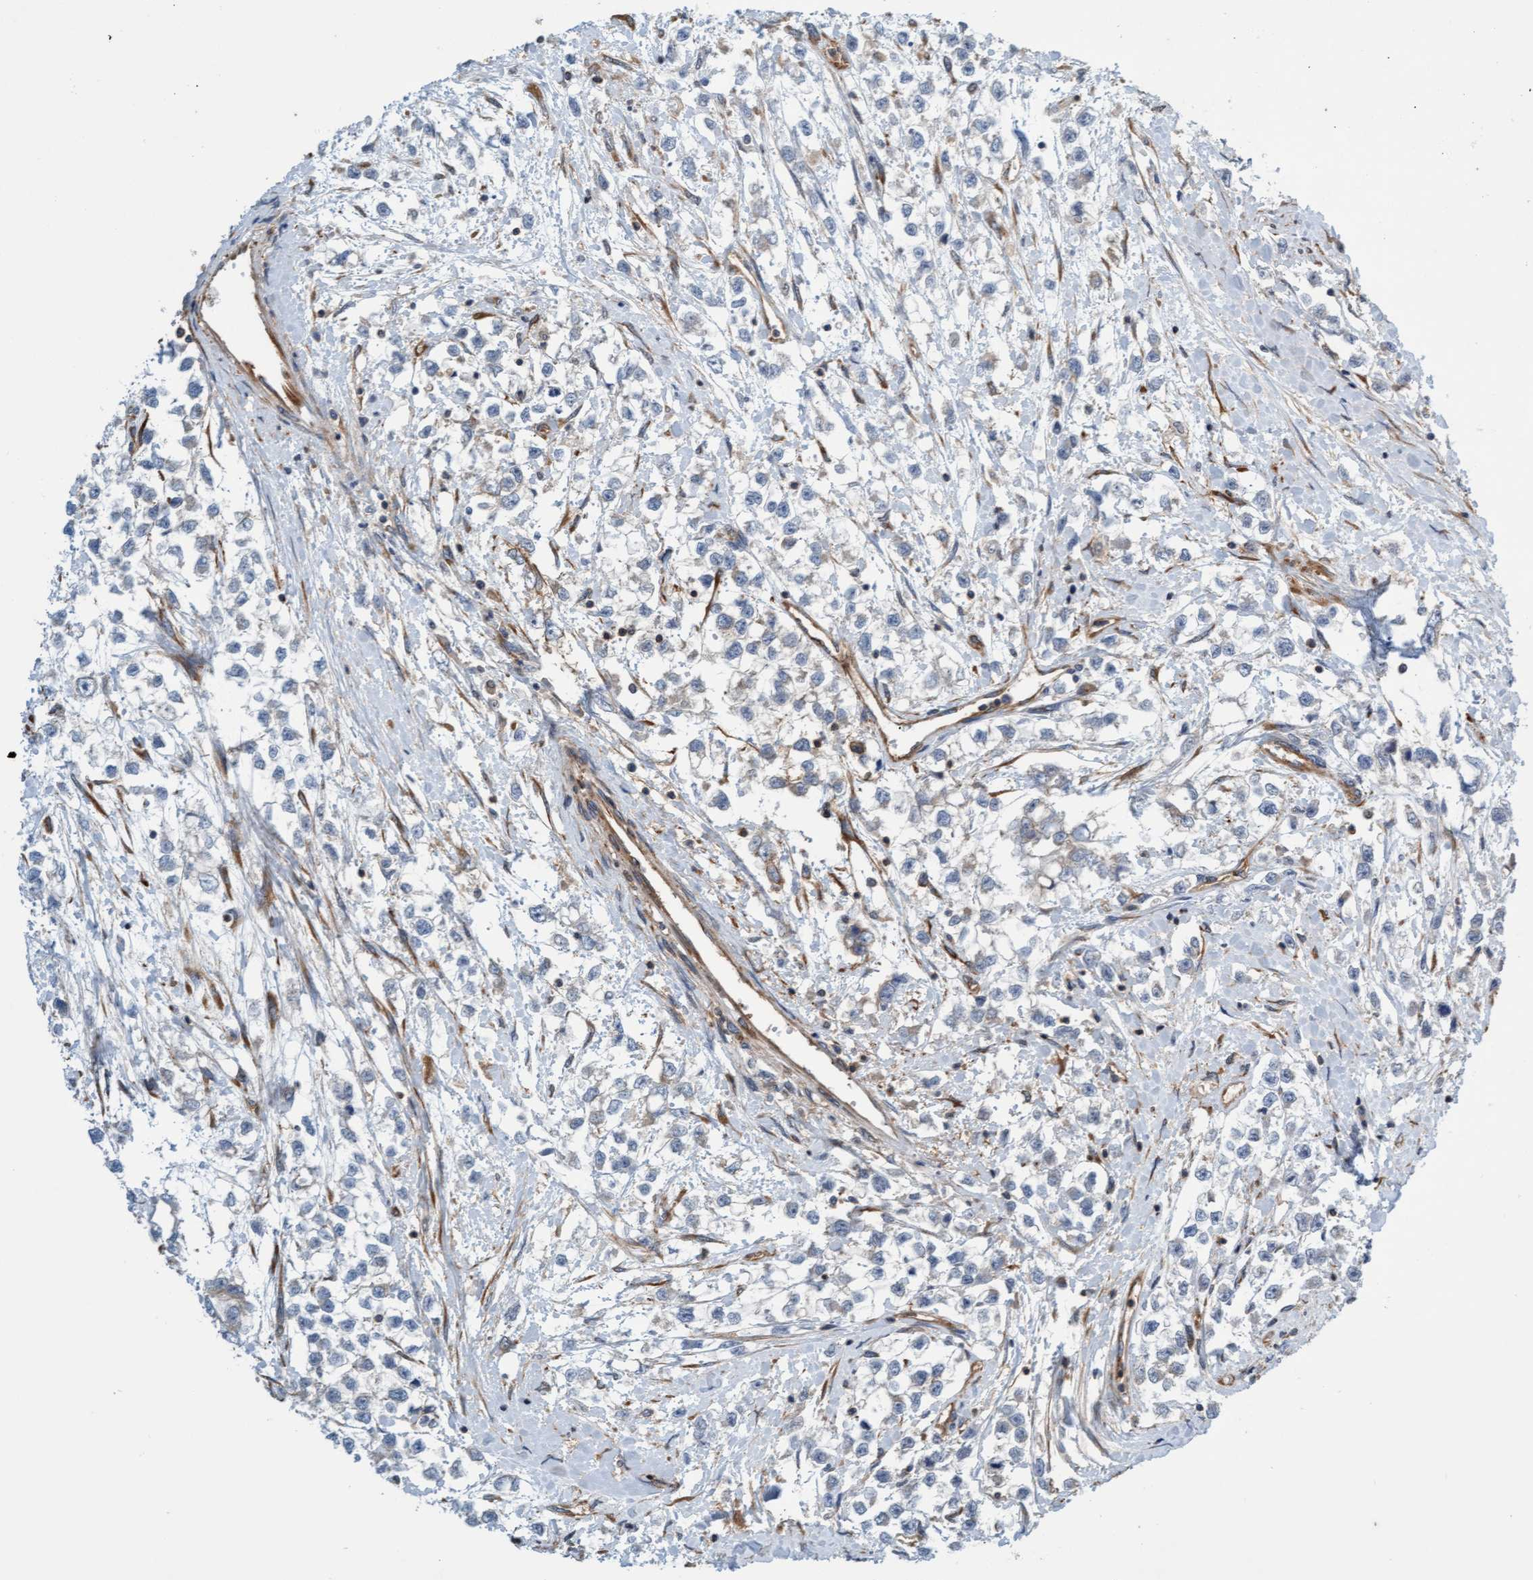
{"staining": {"intensity": "weak", "quantity": "<25%", "location": "cytoplasmic/membranous"}, "tissue": "testis cancer", "cell_type": "Tumor cells", "image_type": "cancer", "snomed": [{"axis": "morphology", "description": "Seminoma, NOS"}, {"axis": "morphology", "description": "Carcinoma, Embryonal, NOS"}, {"axis": "topography", "description": "Testis"}], "caption": "Testis seminoma was stained to show a protein in brown. There is no significant expression in tumor cells.", "gene": "FMNL3", "patient": {"sex": "male", "age": 51}}